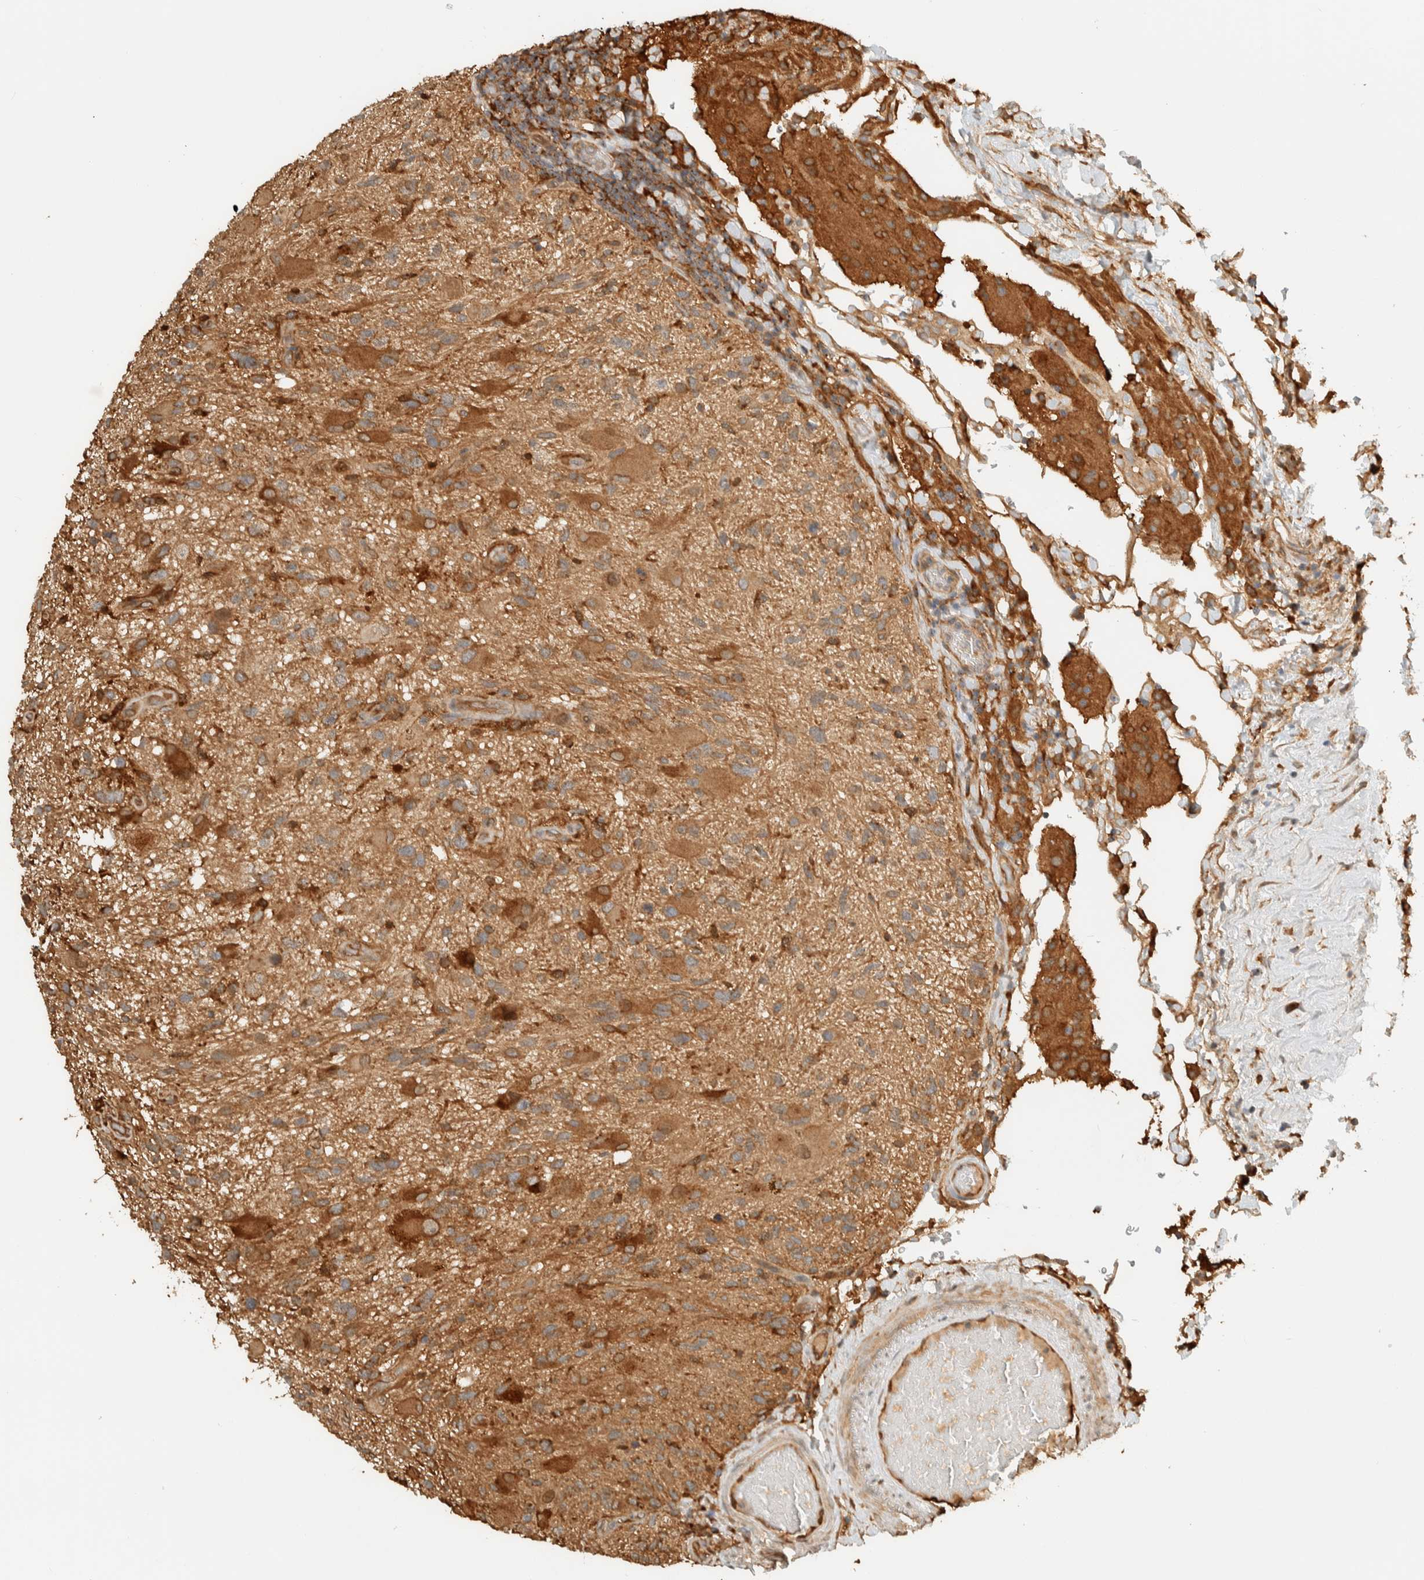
{"staining": {"intensity": "moderate", "quantity": "25%-75%", "location": "cytoplasmic/membranous"}, "tissue": "glioma", "cell_type": "Tumor cells", "image_type": "cancer", "snomed": [{"axis": "morphology", "description": "Glioma, malignant, High grade"}, {"axis": "topography", "description": "Brain"}], "caption": "Immunohistochemistry staining of glioma, which exhibits medium levels of moderate cytoplasmic/membranous expression in approximately 25%-75% of tumor cells indicating moderate cytoplasmic/membranous protein positivity. The staining was performed using DAB (3,3'-diaminobenzidine) (brown) for protein detection and nuclei were counterstained in hematoxylin (blue).", "gene": "TMEM192", "patient": {"sex": "male", "age": 33}}